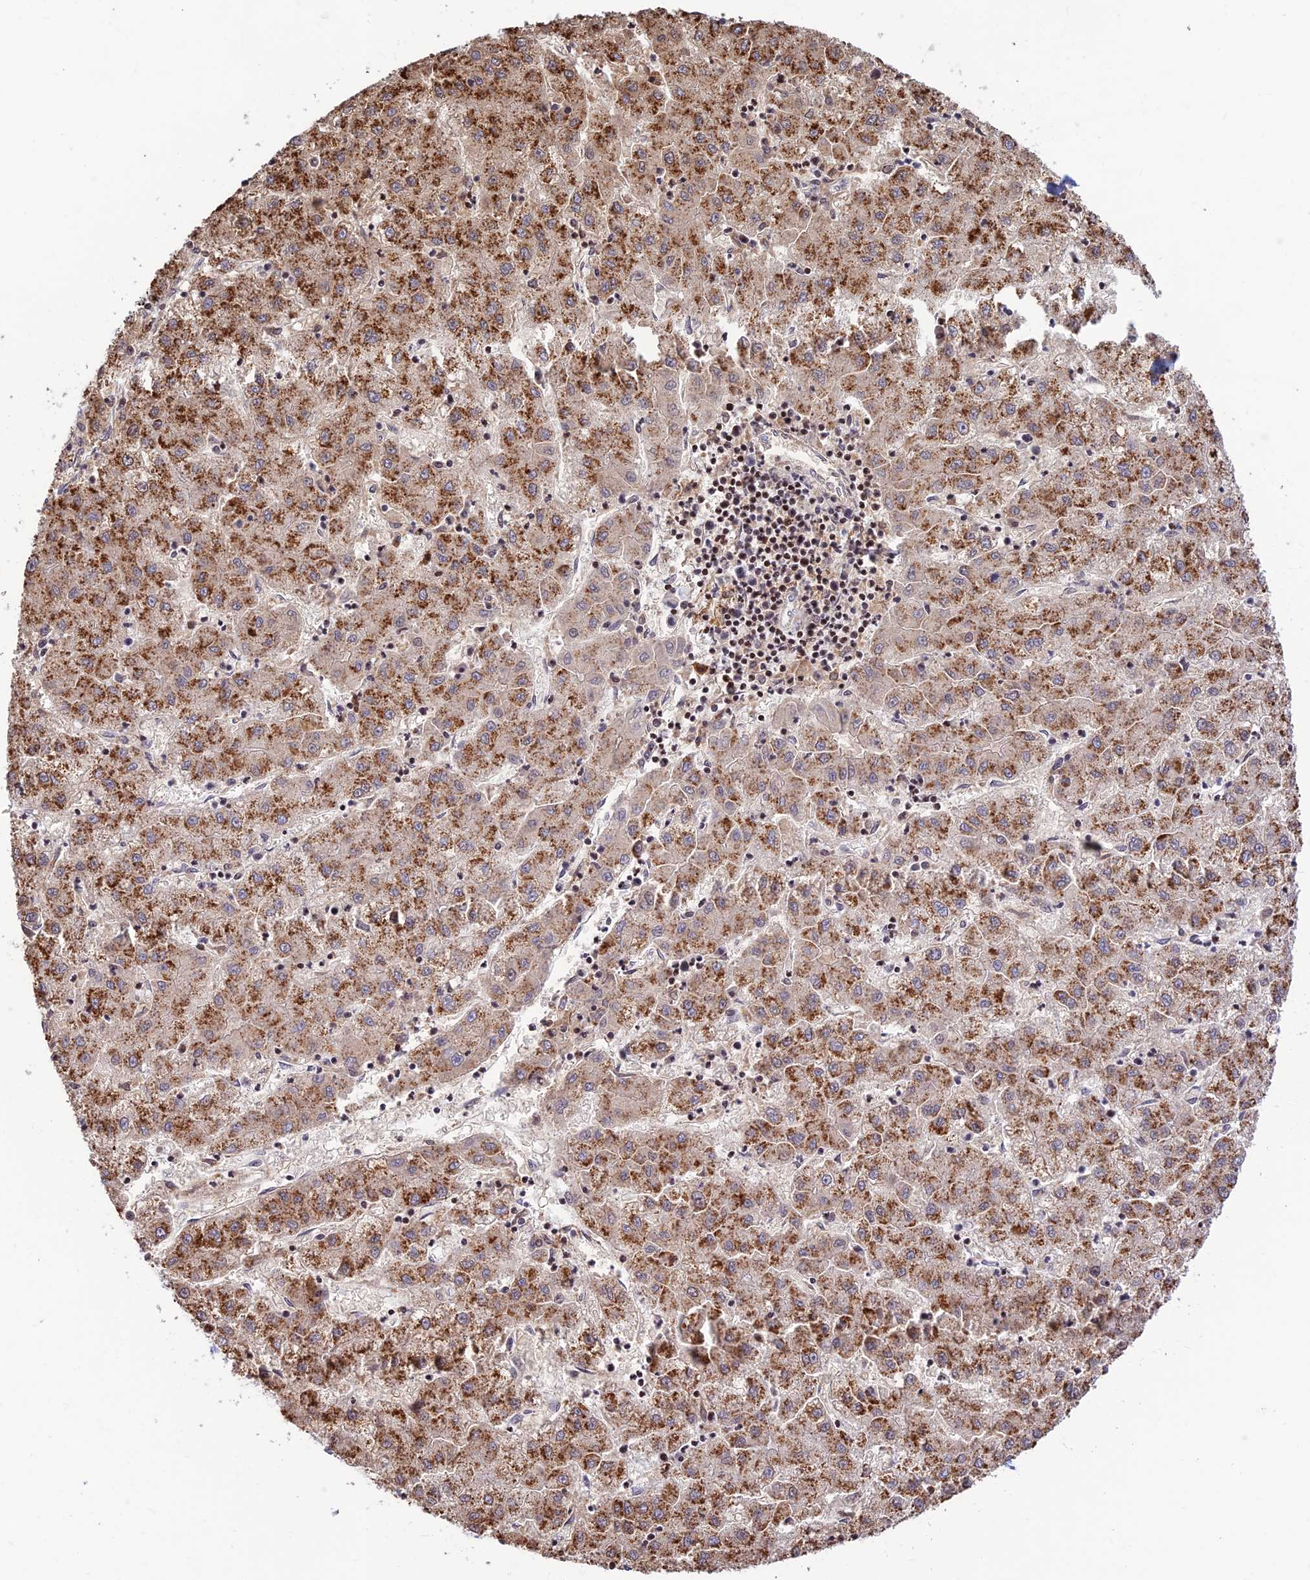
{"staining": {"intensity": "moderate", "quantity": ">75%", "location": "cytoplasmic/membranous"}, "tissue": "liver cancer", "cell_type": "Tumor cells", "image_type": "cancer", "snomed": [{"axis": "morphology", "description": "Carcinoma, Hepatocellular, NOS"}, {"axis": "topography", "description": "Liver"}], "caption": "Protein expression analysis of human liver hepatocellular carcinoma reveals moderate cytoplasmic/membranous expression in approximately >75% of tumor cells.", "gene": "FAM186B", "patient": {"sex": "male", "age": 72}}